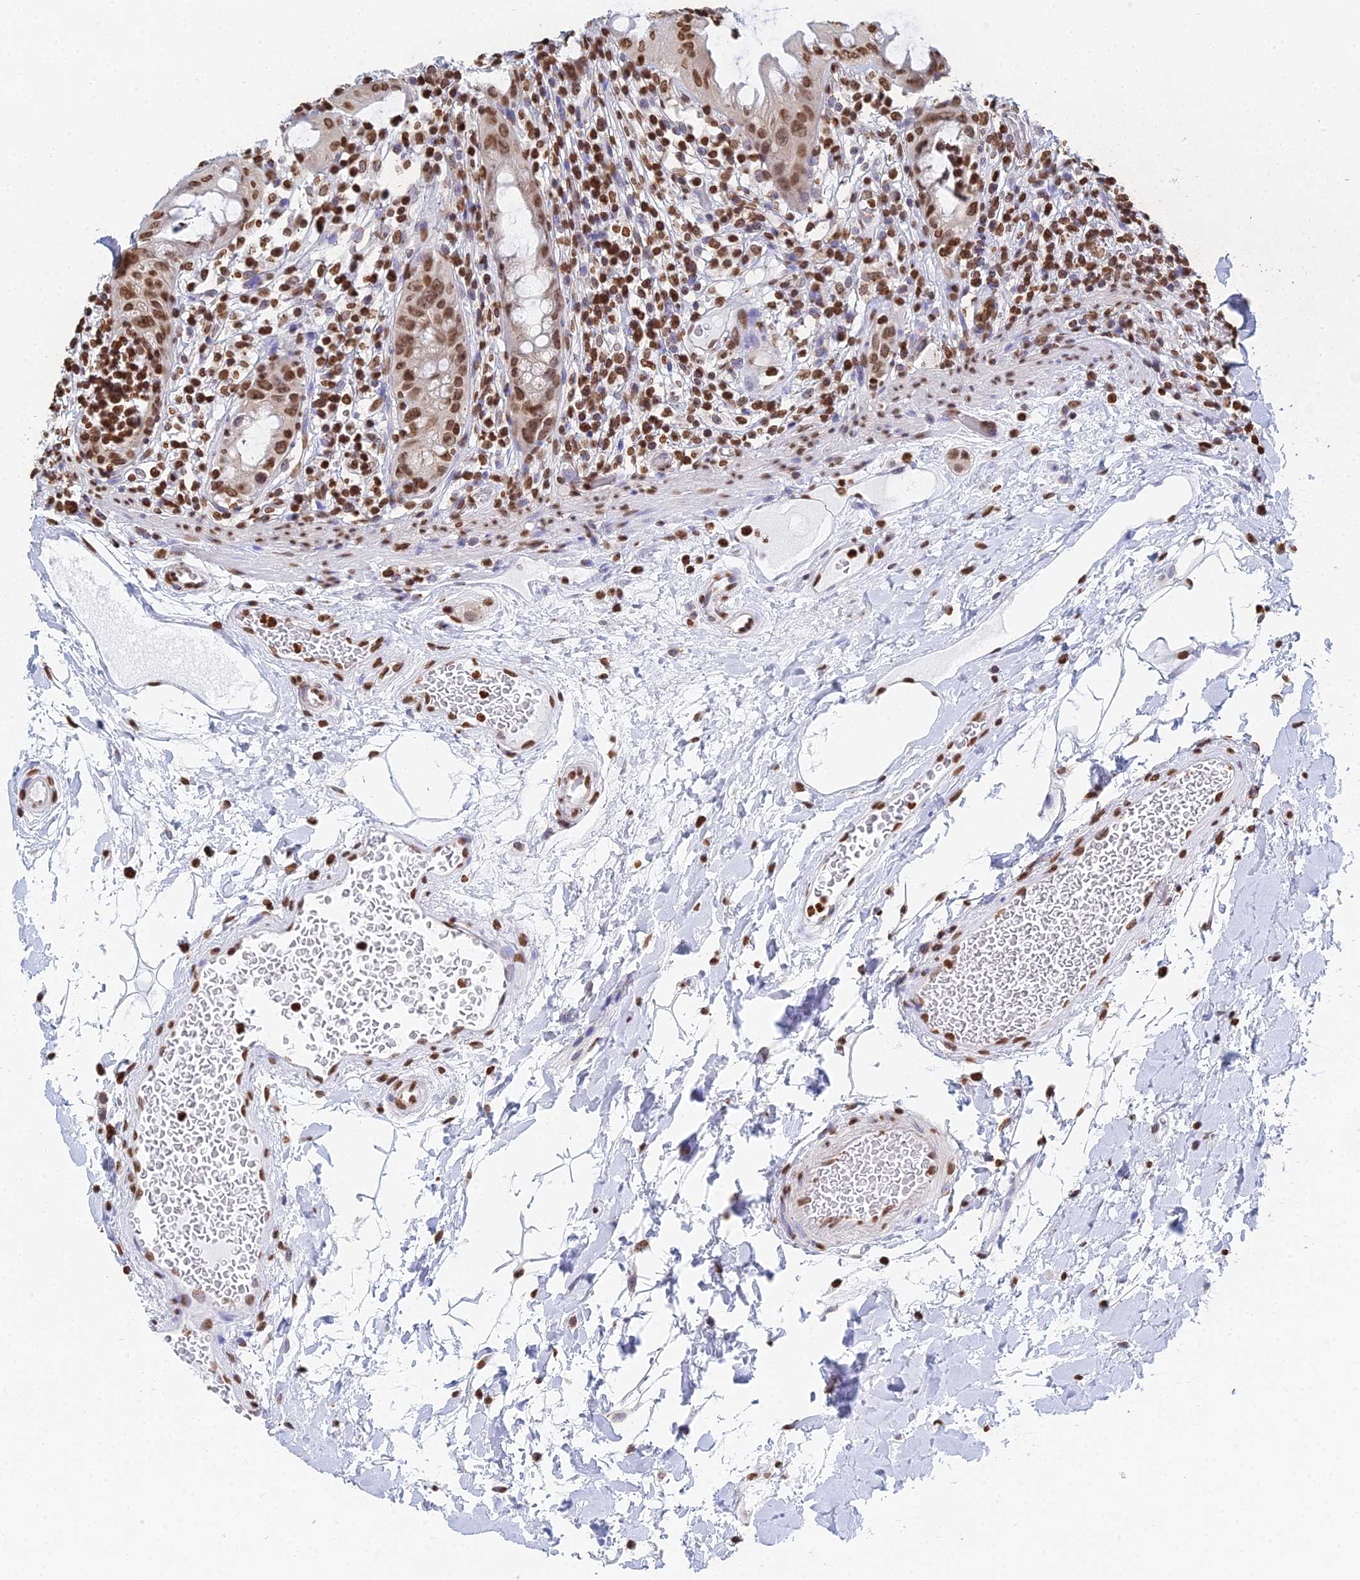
{"staining": {"intensity": "moderate", "quantity": "25%-75%", "location": "nuclear"}, "tissue": "rectum", "cell_type": "Glandular cells", "image_type": "normal", "snomed": [{"axis": "morphology", "description": "Normal tissue, NOS"}, {"axis": "topography", "description": "Rectum"}], "caption": "Unremarkable rectum was stained to show a protein in brown. There is medium levels of moderate nuclear expression in approximately 25%-75% of glandular cells. The staining was performed using DAB, with brown indicating positive protein expression. Nuclei are stained blue with hematoxylin.", "gene": "GBP3", "patient": {"sex": "female", "age": 57}}